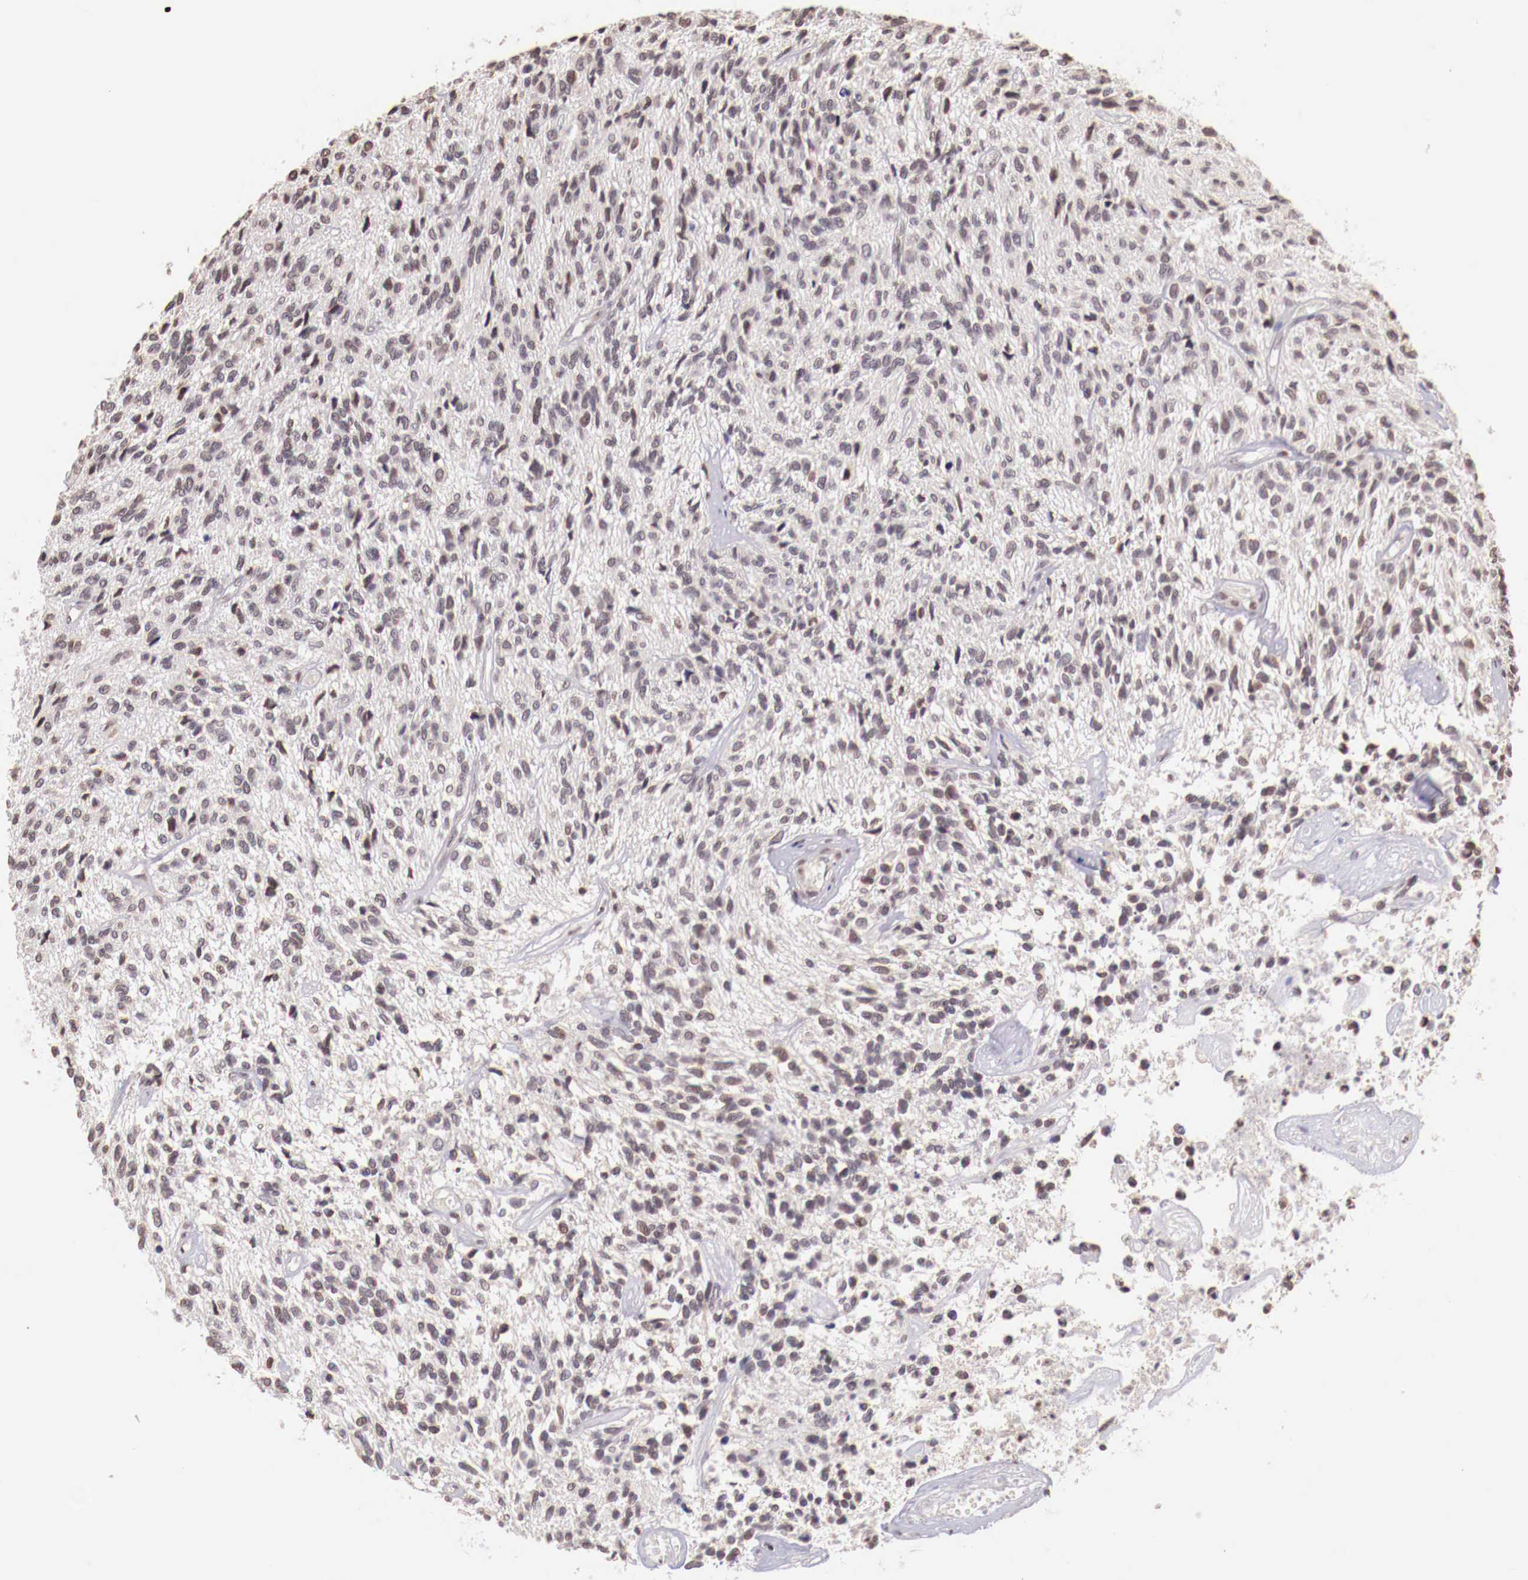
{"staining": {"intensity": "weak", "quantity": "25%-75%", "location": "nuclear"}, "tissue": "glioma", "cell_type": "Tumor cells", "image_type": "cancer", "snomed": [{"axis": "morphology", "description": "Glioma, malignant, High grade"}, {"axis": "topography", "description": "Brain"}], "caption": "Malignant high-grade glioma stained with IHC exhibits weak nuclear staining in about 25%-75% of tumor cells.", "gene": "SP1", "patient": {"sex": "male", "age": 77}}